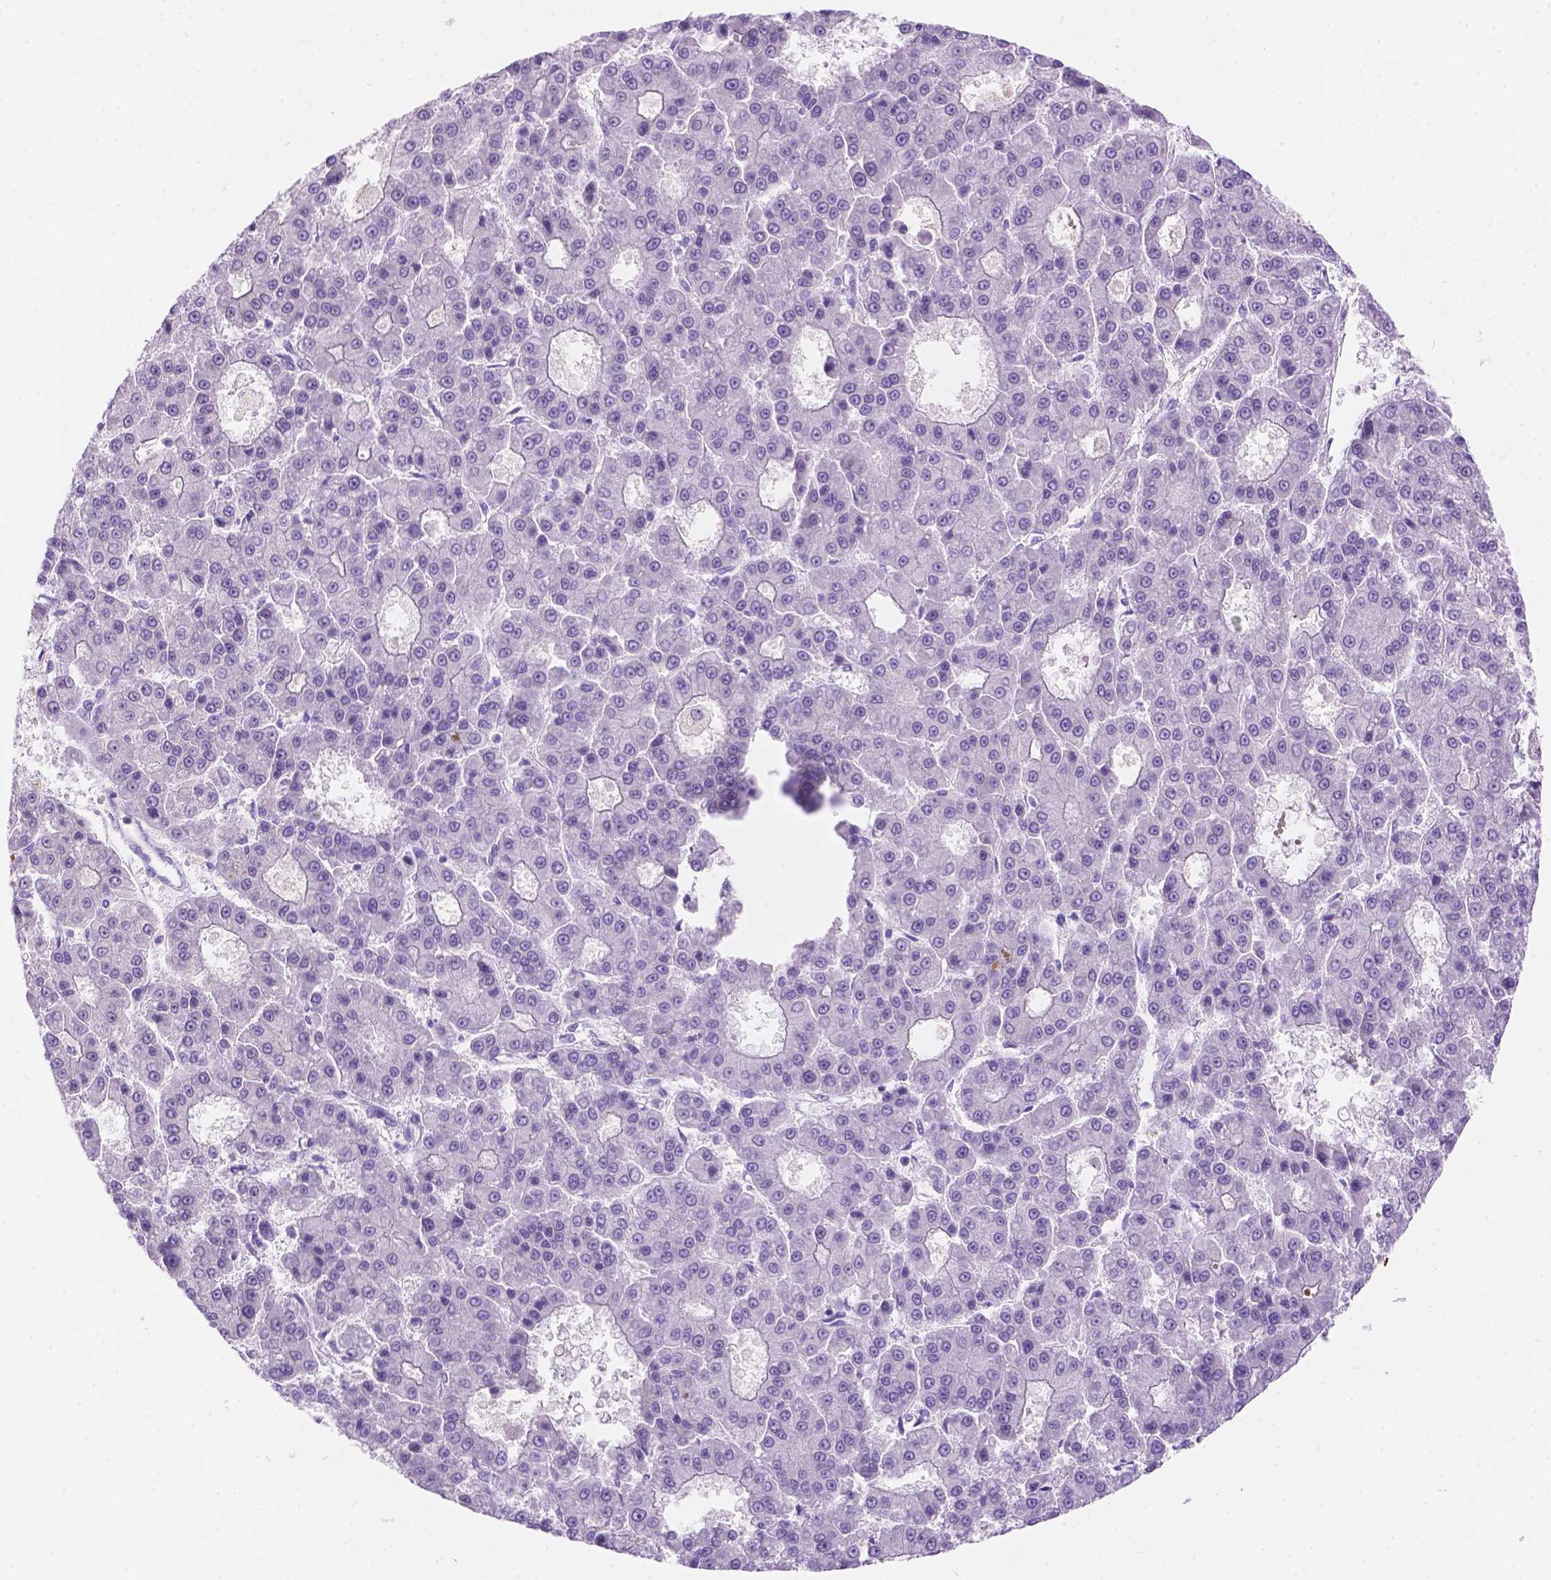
{"staining": {"intensity": "negative", "quantity": "none", "location": "none"}, "tissue": "liver cancer", "cell_type": "Tumor cells", "image_type": "cancer", "snomed": [{"axis": "morphology", "description": "Carcinoma, Hepatocellular, NOS"}, {"axis": "topography", "description": "Liver"}], "caption": "High power microscopy histopathology image of an IHC image of liver hepatocellular carcinoma, revealing no significant positivity in tumor cells.", "gene": "DMWD", "patient": {"sex": "male", "age": 70}}